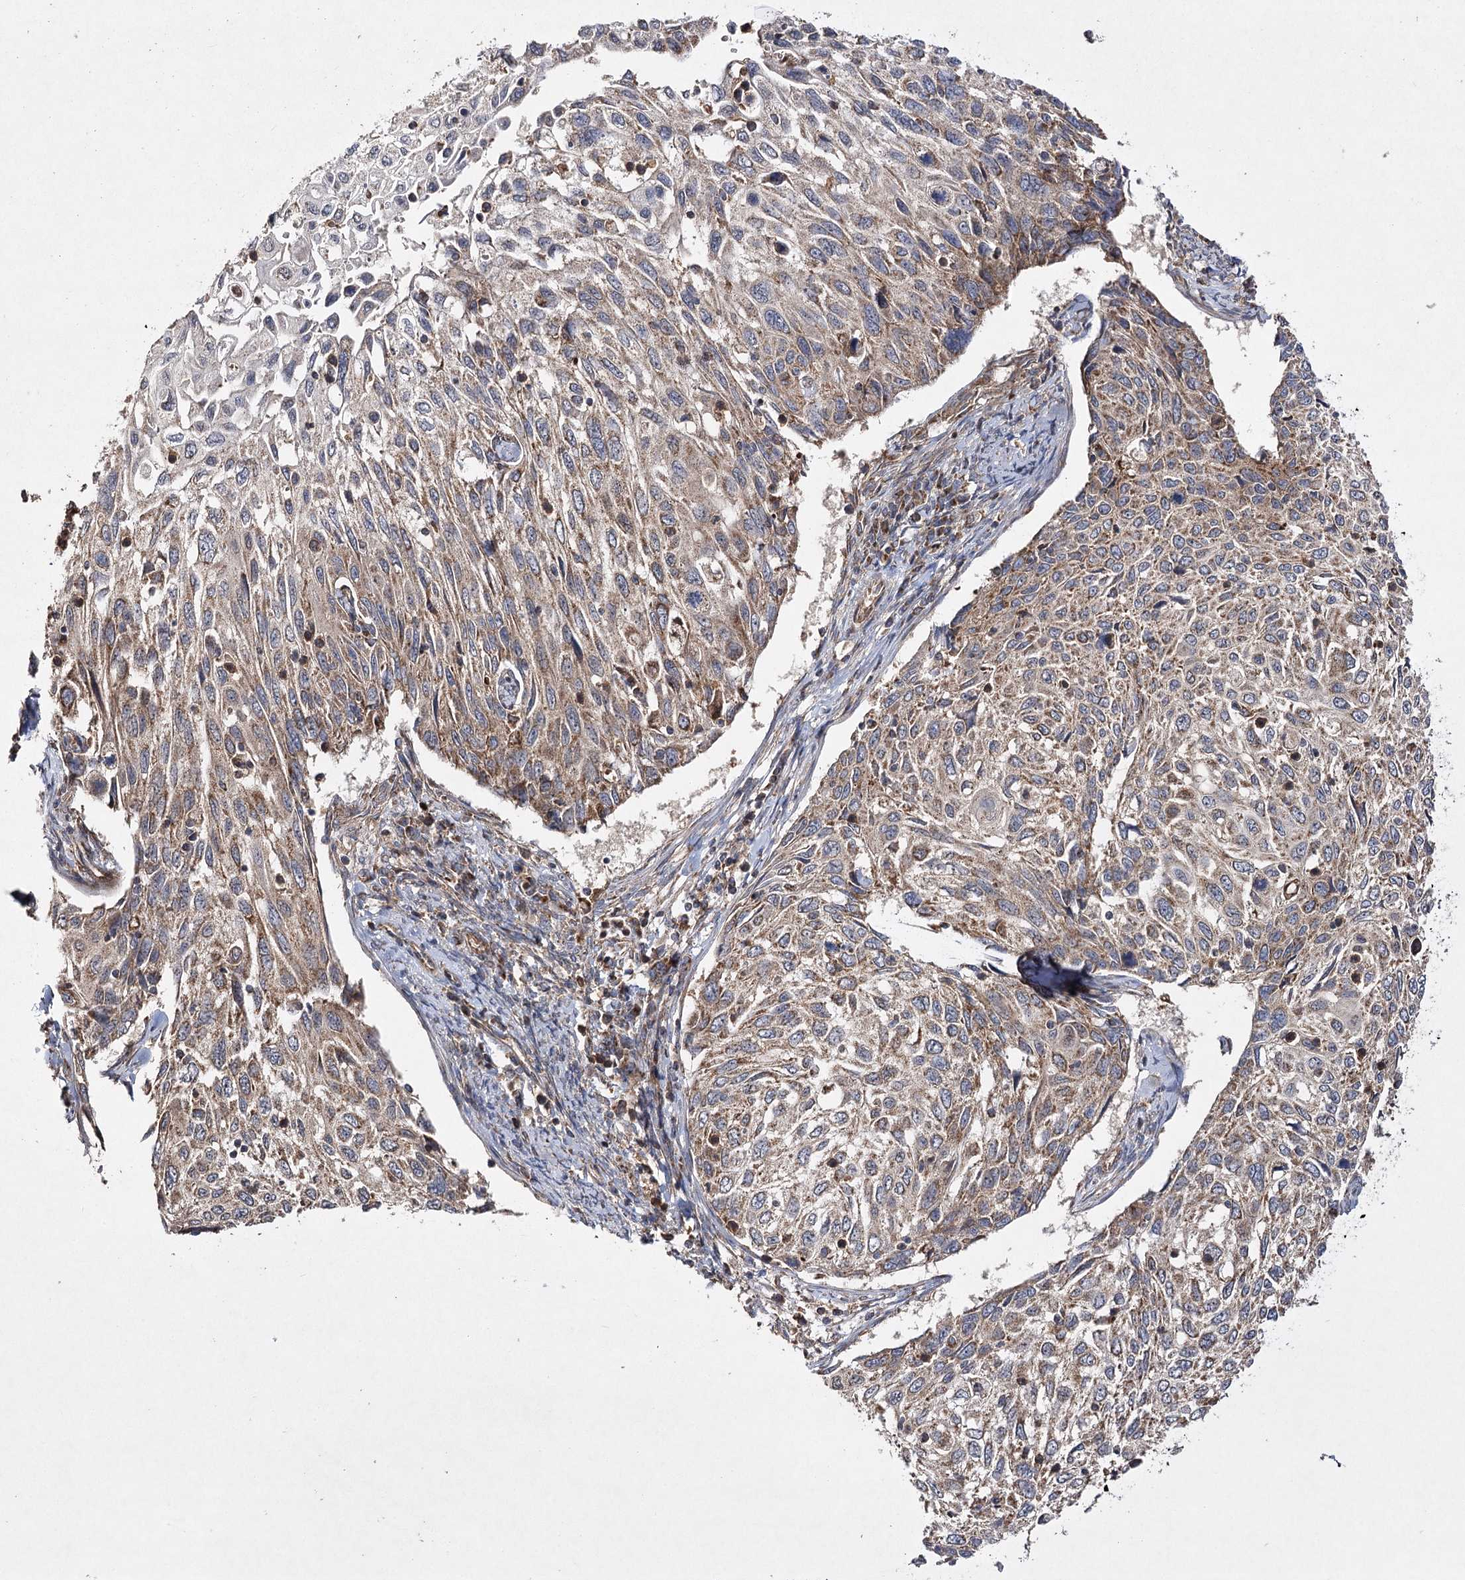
{"staining": {"intensity": "moderate", "quantity": "<25%", "location": "cytoplasmic/membranous"}, "tissue": "cervical cancer", "cell_type": "Tumor cells", "image_type": "cancer", "snomed": [{"axis": "morphology", "description": "Squamous cell carcinoma, NOS"}, {"axis": "topography", "description": "Cervix"}], "caption": "High-power microscopy captured an immunohistochemistry (IHC) photomicrograph of cervical squamous cell carcinoma, revealing moderate cytoplasmic/membranous expression in about <25% of tumor cells.", "gene": "DNAJC13", "patient": {"sex": "female", "age": 70}}